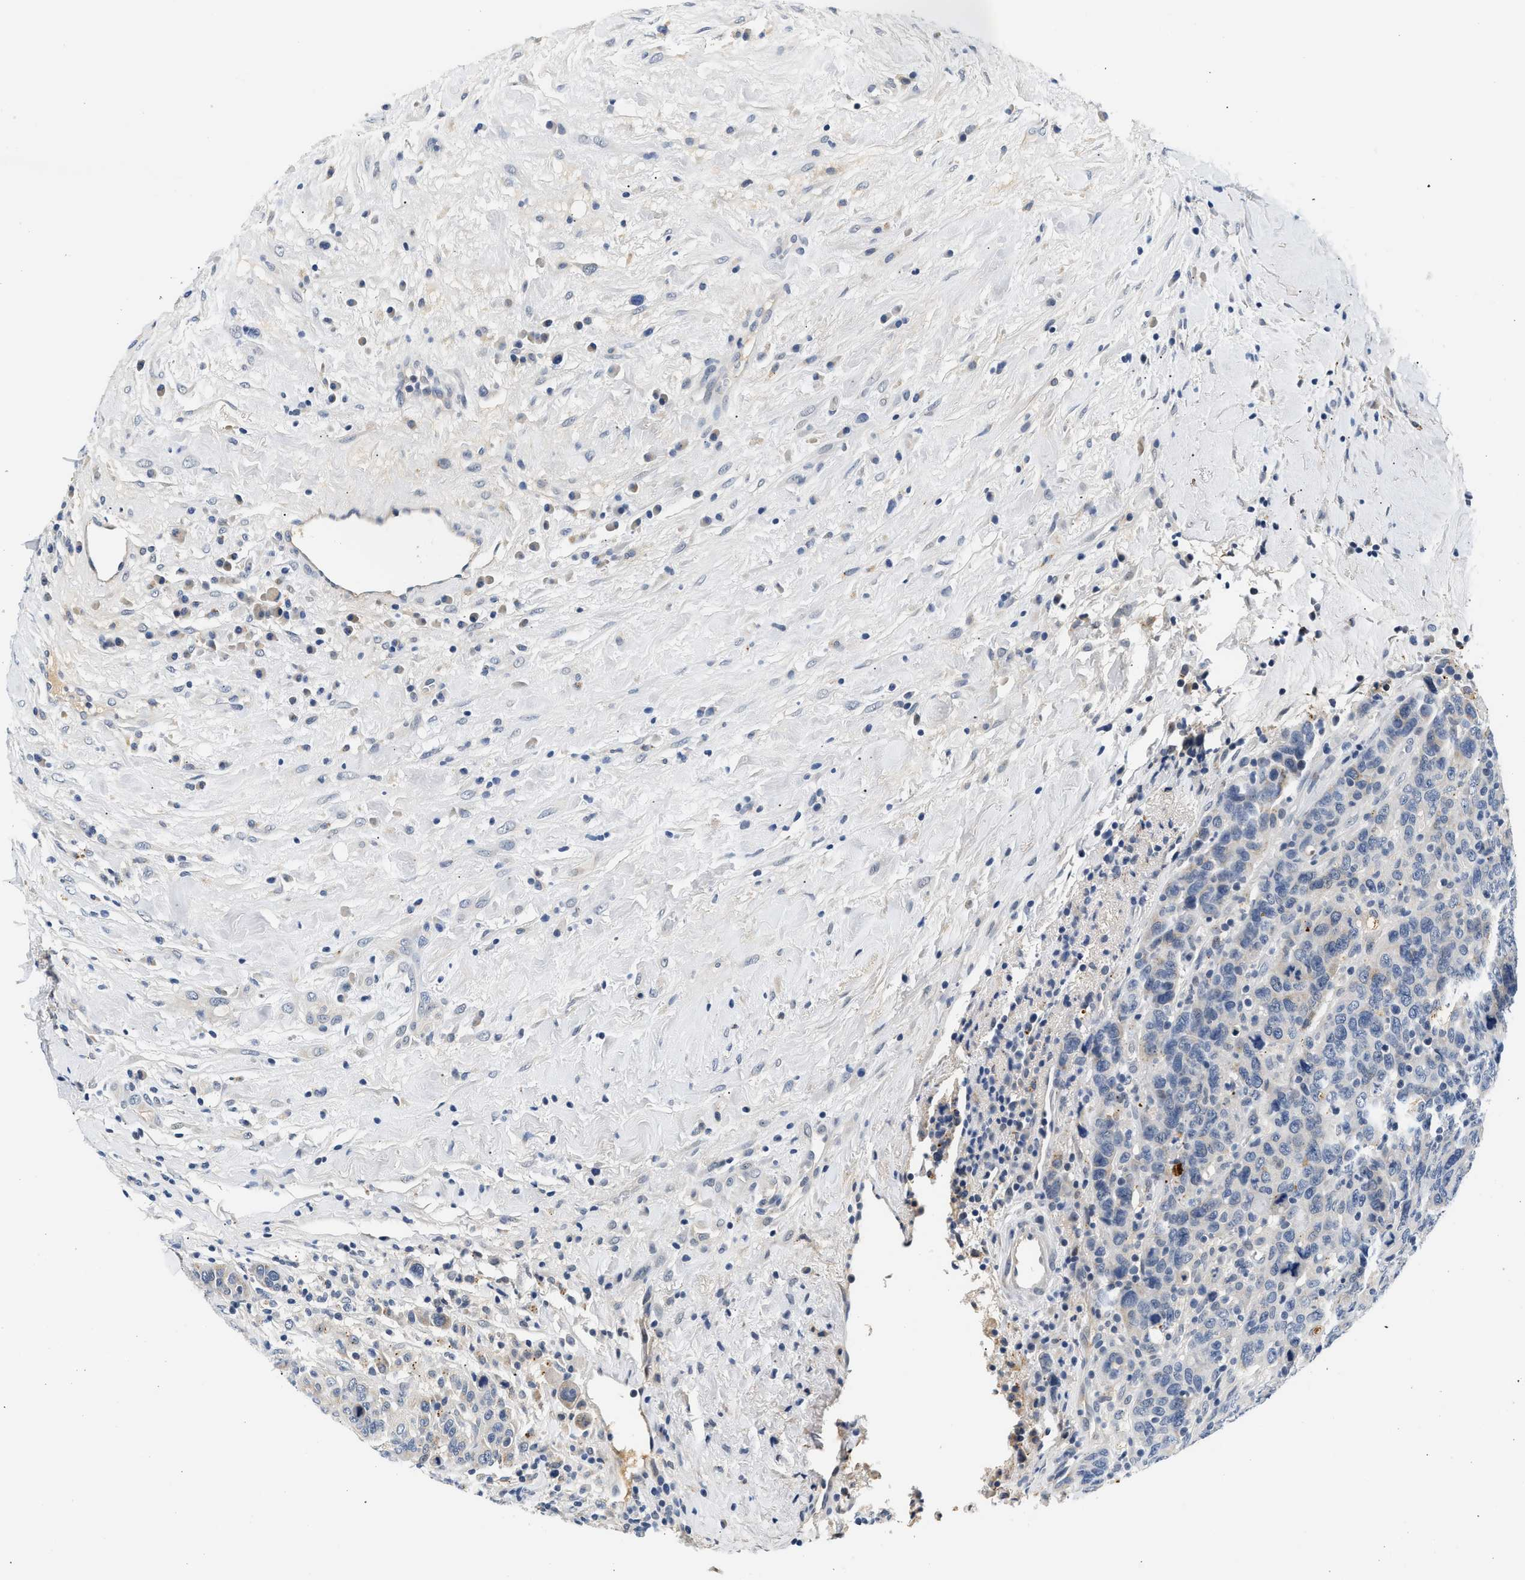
{"staining": {"intensity": "negative", "quantity": "none", "location": "none"}, "tissue": "breast cancer", "cell_type": "Tumor cells", "image_type": "cancer", "snomed": [{"axis": "morphology", "description": "Duct carcinoma"}, {"axis": "topography", "description": "Breast"}], "caption": "Immunohistochemistry (IHC) image of neoplastic tissue: human infiltrating ductal carcinoma (breast) stained with DAB demonstrates no significant protein positivity in tumor cells.", "gene": "MED22", "patient": {"sex": "female", "age": 37}}